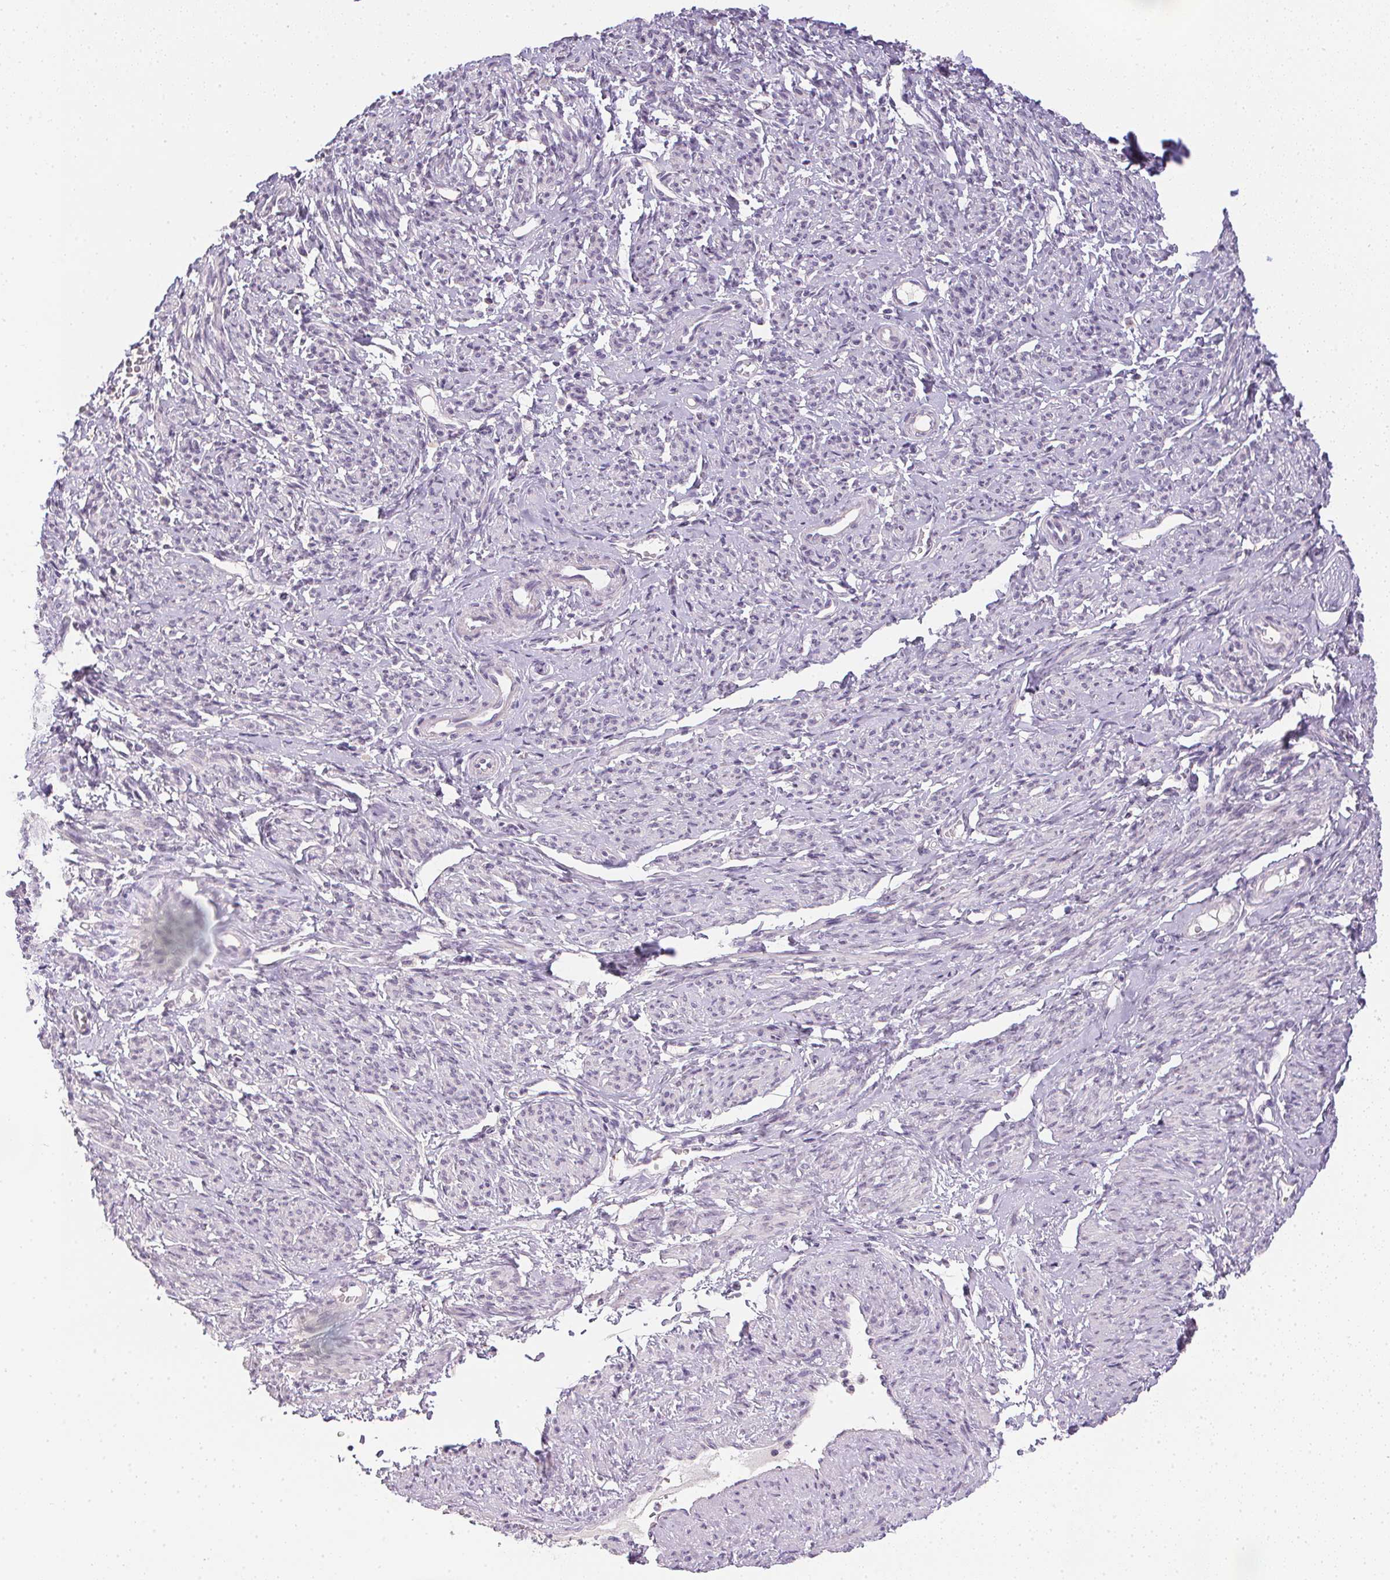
{"staining": {"intensity": "negative", "quantity": "none", "location": "none"}, "tissue": "smooth muscle", "cell_type": "Smooth muscle cells", "image_type": "normal", "snomed": [{"axis": "morphology", "description": "Normal tissue, NOS"}, {"axis": "topography", "description": "Smooth muscle"}], "caption": "A micrograph of smooth muscle stained for a protein exhibits no brown staining in smooth muscle cells. (Stains: DAB immunohistochemistry with hematoxylin counter stain, Microscopy: brightfield microscopy at high magnification).", "gene": "PPY", "patient": {"sex": "female", "age": 65}}